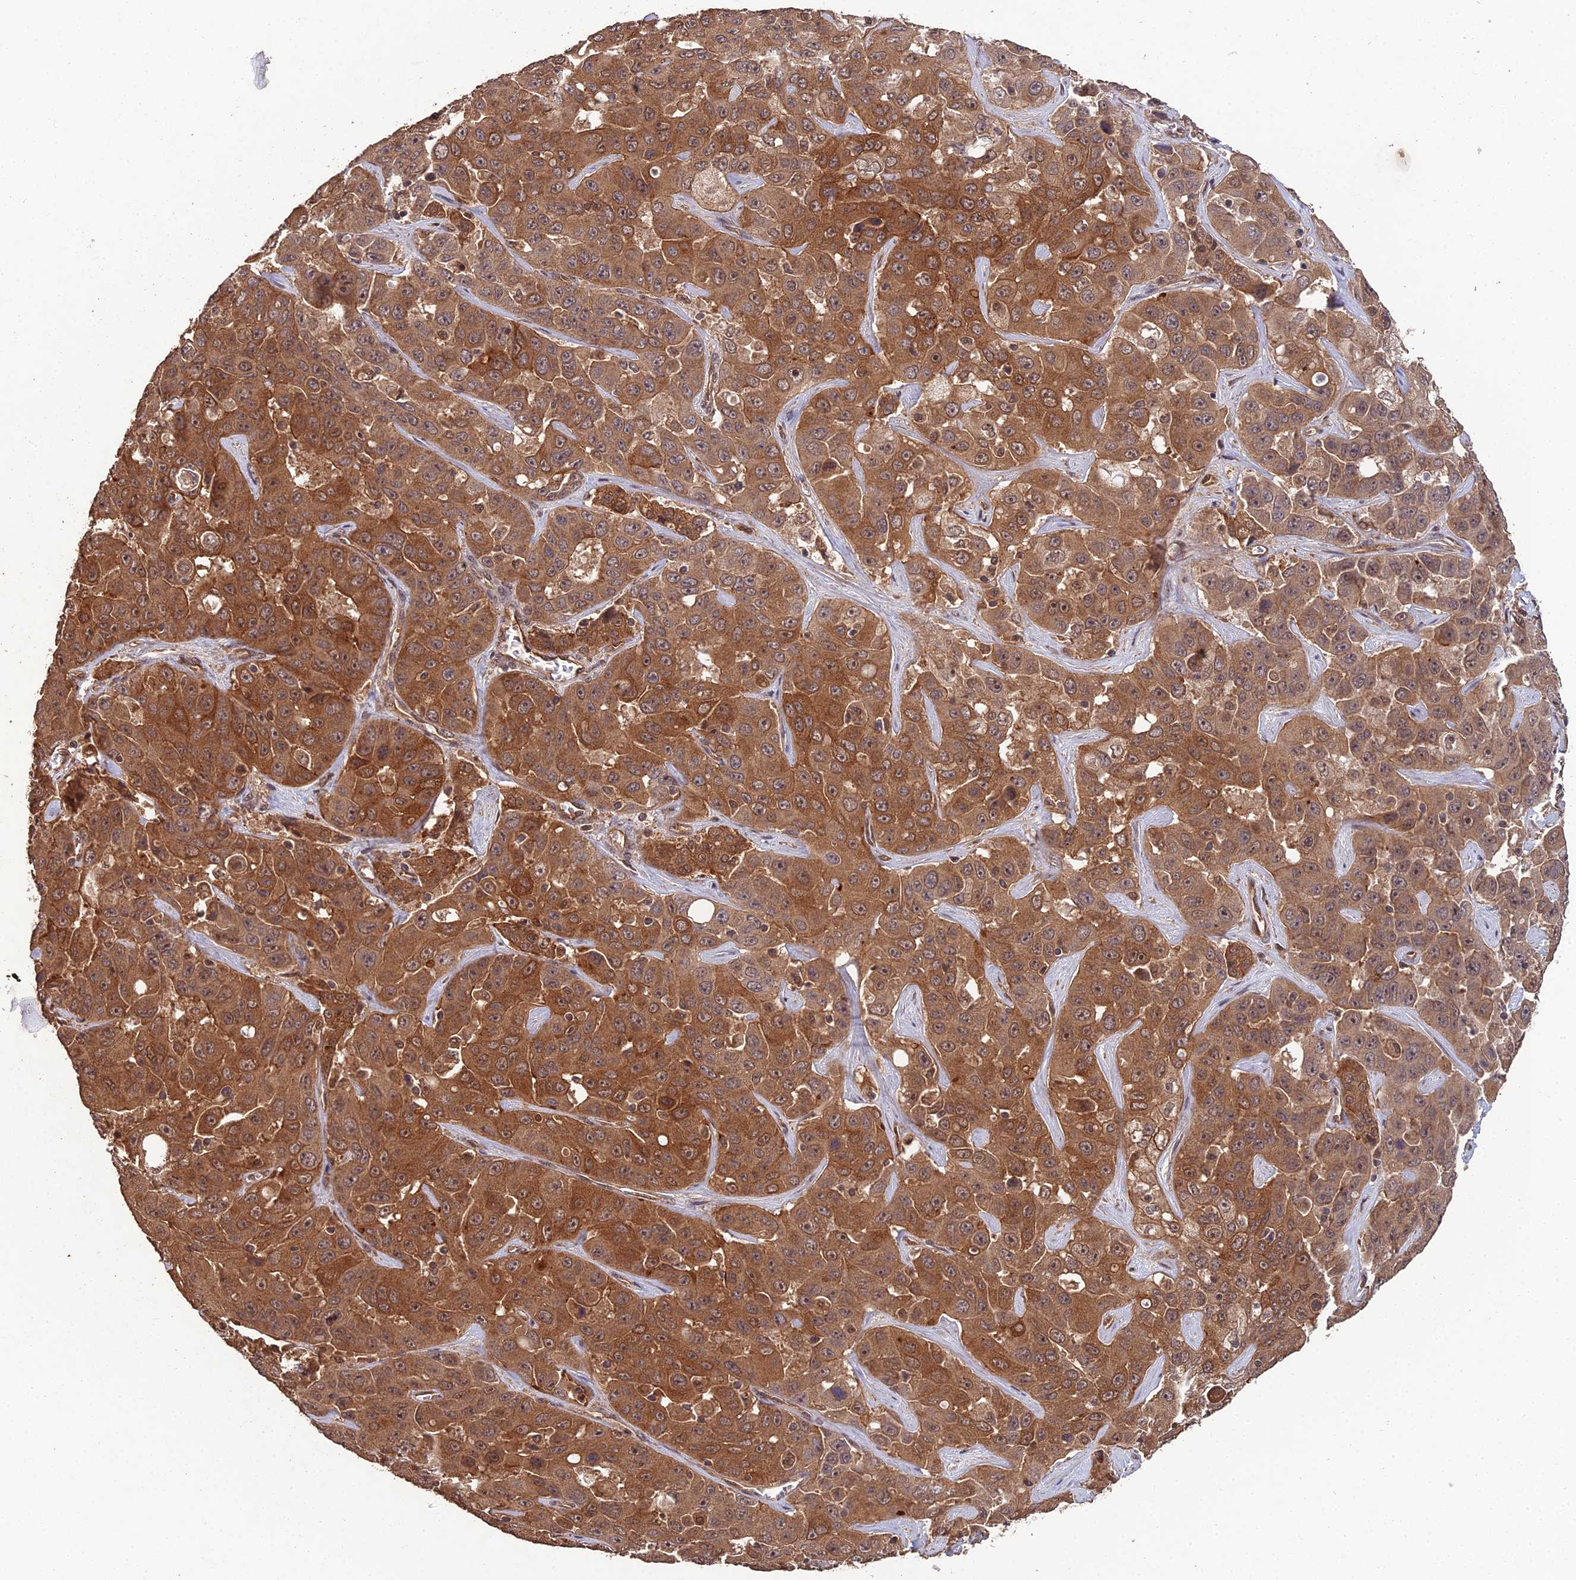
{"staining": {"intensity": "moderate", "quantity": ">75%", "location": "cytoplasmic/membranous,nuclear"}, "tissue": "liver cancer", "cell_type": "Tumor cells", "image_type": "cancer", "snomed": [{"axis": "morphology", "description": "Cholangiocarcinoma"}, {"axis": "topography", "description": "Liver"}], "caption": "Protein staining displays moderate cytoplasmic/membranous and nuclear positivity in about >75% of tumor cells in liver cancer (cholangiocarcinoma).", "gene": "RALGAPA2", "patient": {"sex": "female", "age": 52}}